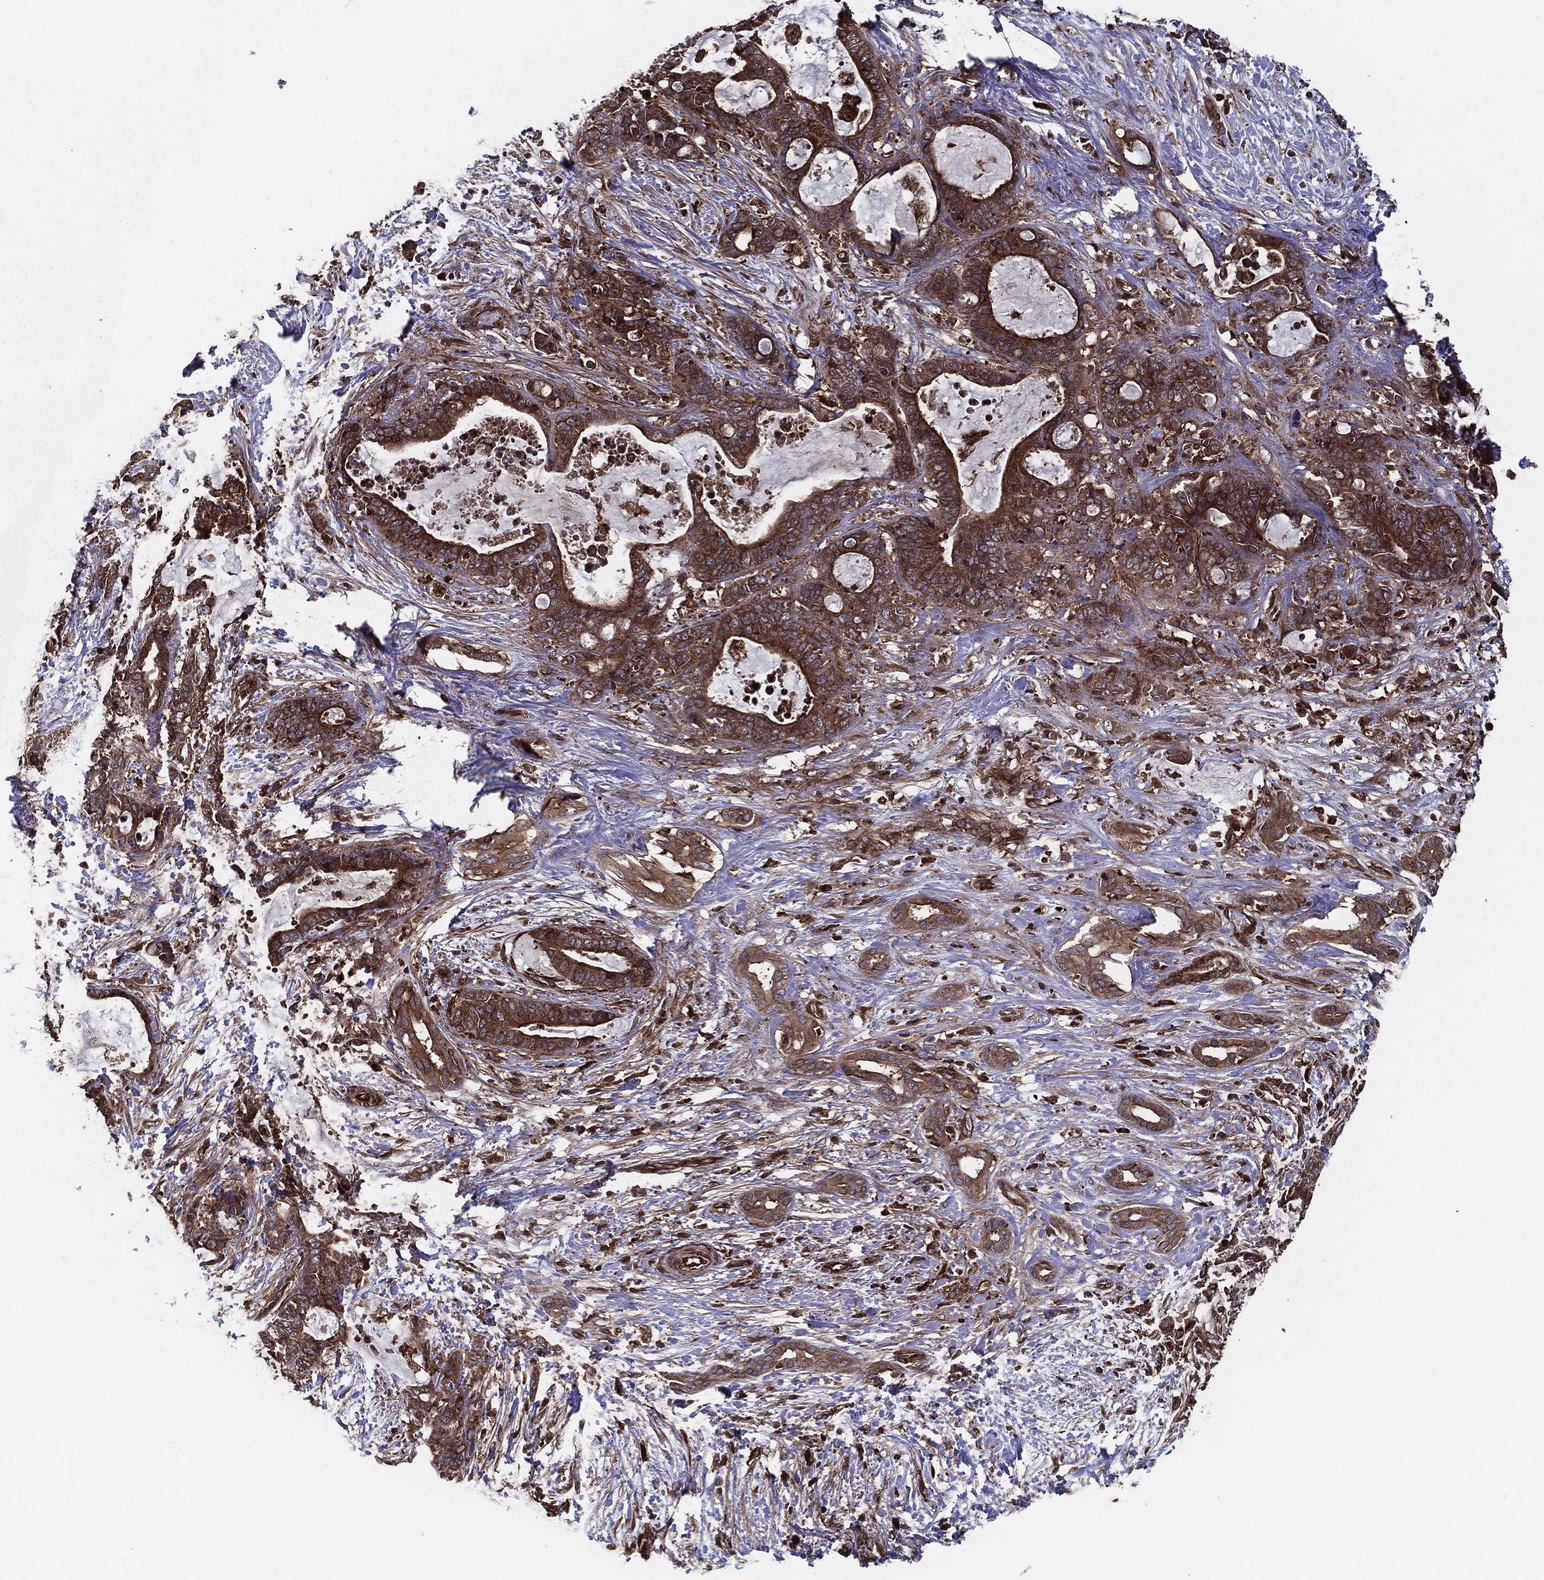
{"staining": {"intensity": "moderate", "quantity": ">75%", "location": "cytoplasmic/membranous"}, "tissue": "liver cancer", "cell_type": "Tumor cells", "image_type": "cancer", "snomed": [{"axis": "morphology", "description": "Cholangiocarcinoma"}, {"axis": "topography", "description": "Liver"}], "caption": "A micrograph showing moderate cytoplasmic/membranous staining in approximately >75% of tumor cells in liver cancer, as visualized by brown immunohistochemical staining.", "gene": "RAP1GDS1", "patient": {"sex": "female", "age": 73}}